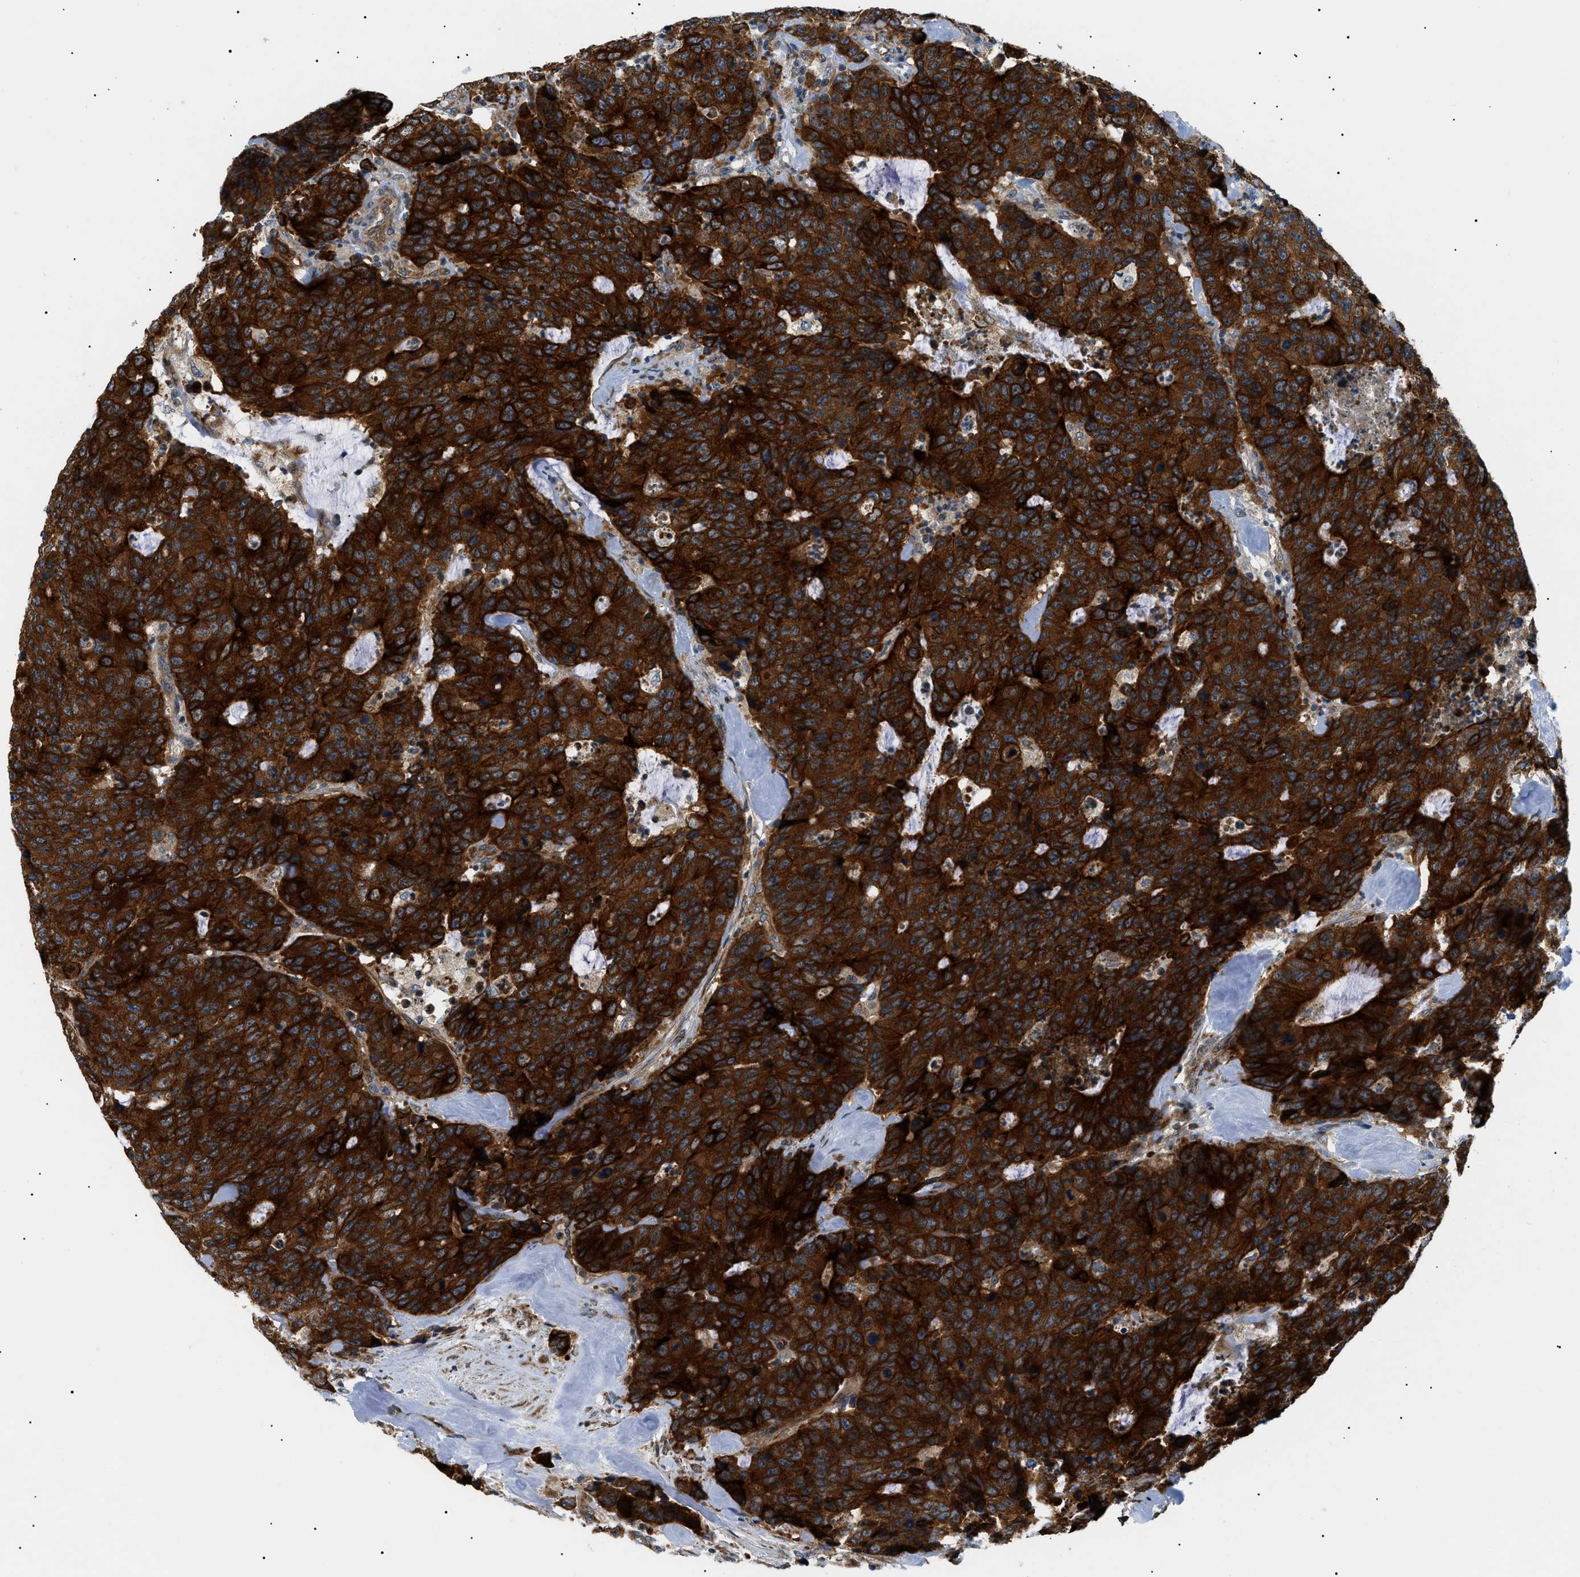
{"staining": {"intensity": "strong", "quantity": ">75%", "location": "cytoplasmic/membranous"}, "tissue": "colorectal cancer", "cell_type": "Tumor cells", "image_type": "cancer", "snomed": [{"axis": "morphology", "description": "Adenocarcinoma, NOS"}, {"axis": "topography", "description": "Colon"}], "caption": "A histopathology image of human adenocarcinoma (colorectal) stained for a protein reveals strong cytoplasmic/membranous brown staining in tumor cells. Nuclei are stained in blue.", "gene": "SRPK1", "patient": {"sex": "female", "age": 86}}